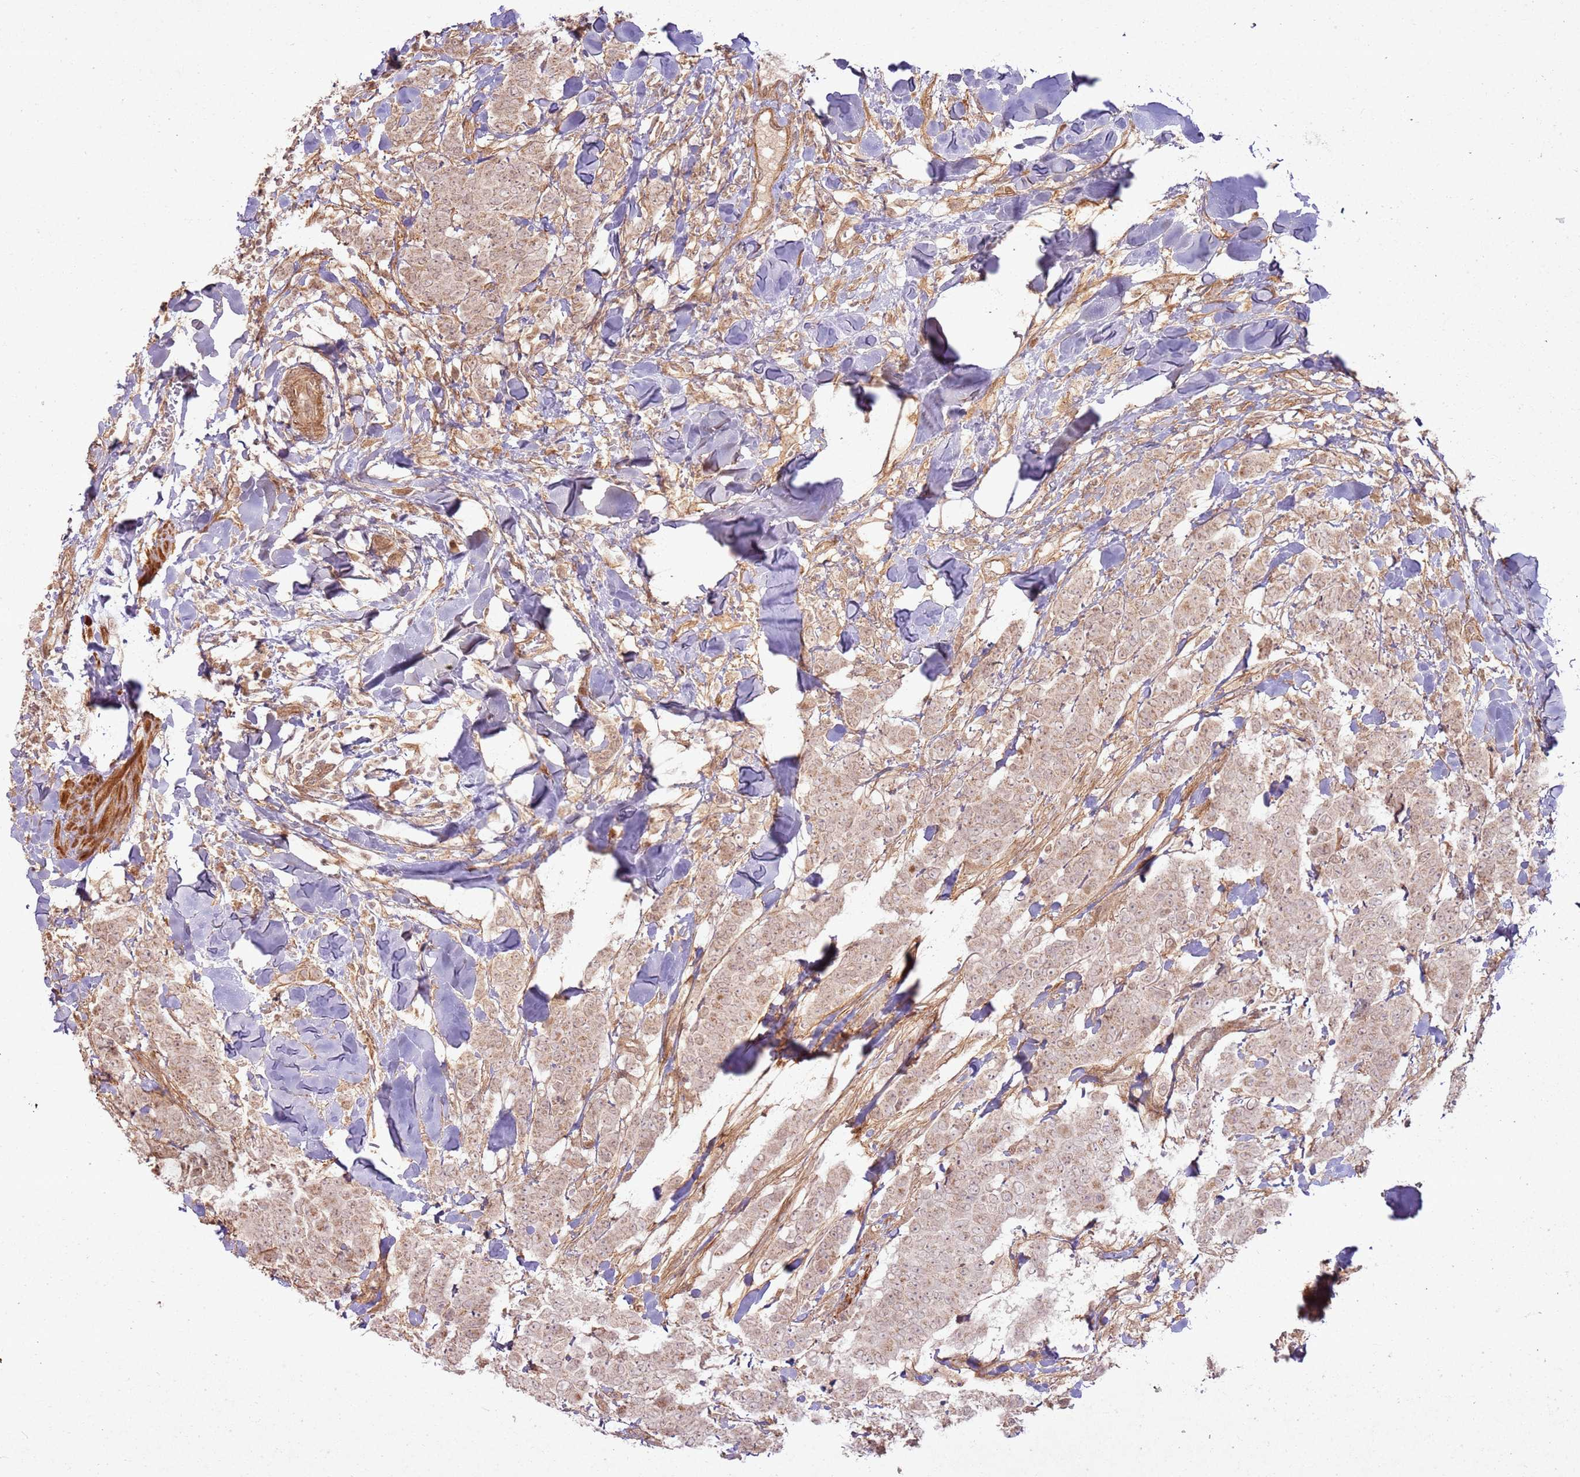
{"staining": {"intensity": "weak", "quantity": ">75%", "location": "cytoplasmic/membranous,nuclear"}, "tissue": "breast cancer", "cell_type": "Tumor cells", "image_type": "cancer", "snomed": [{"axis": "morphology", "description": "Duct carcinoma"}, {"axis": "topography", "description": "Breast"}], "caption": "There is low levels of weak cytoplasmic/membranous and nuclear expression in tumor cells of breast intraductal carcinoma, as demonstrated by immunohistochemical staining (brown color).", "gene": "ZNF623", "patient": {"sex": "female", "age": 40}}